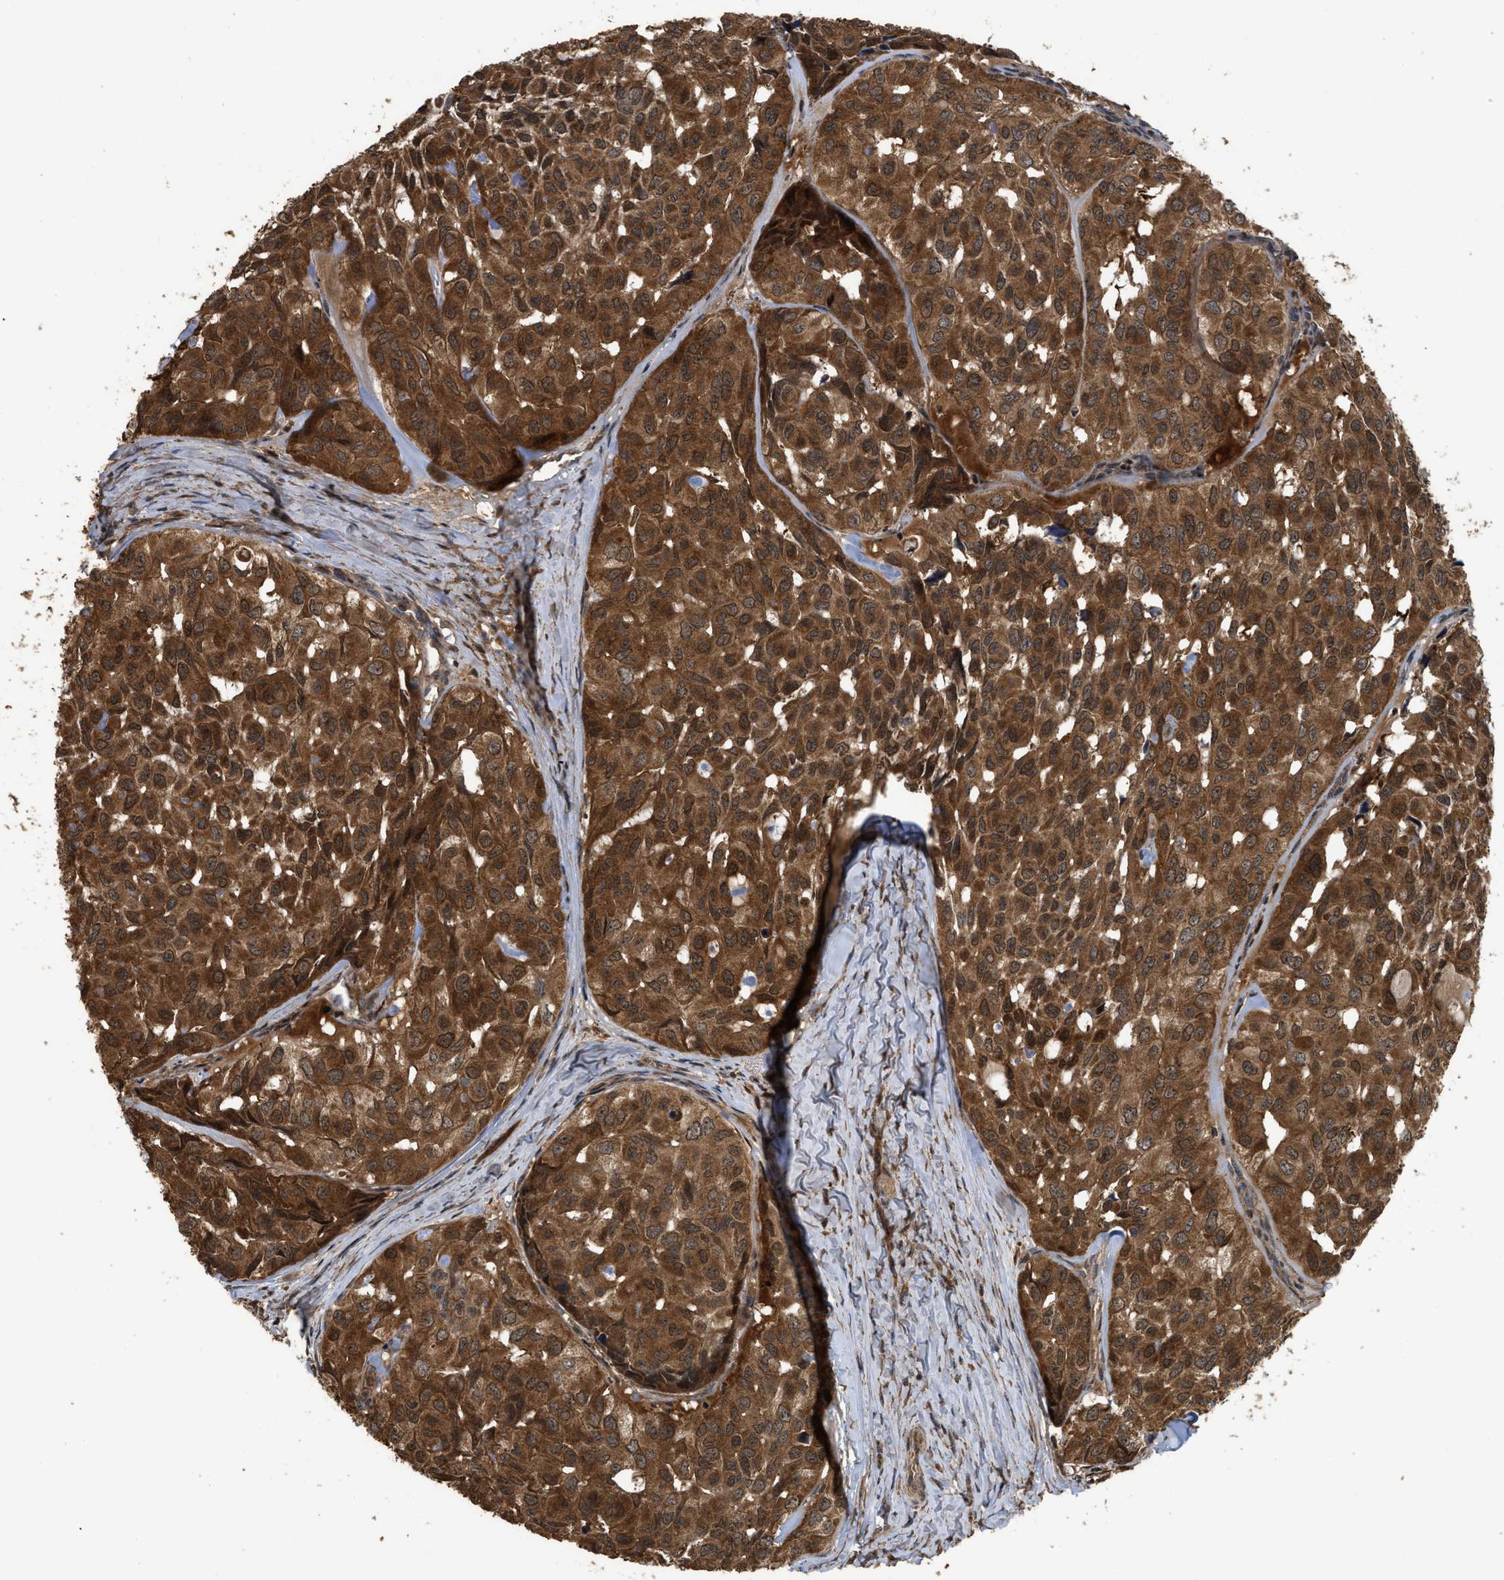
{"staining": {"intensity": "strong", "quantity": ">75%", "location": "cytoplasmic/membranous,nuclear"}, "tissue": "head and neck cancer", "cell_type": "Tumor cells", "image_type": "cancer", "snomed": [{"axis": "morphology", "description": "Adenocarcinoma, NOS"}, {"axis": "topography", "description": "Salivary gland, NOS"}, {"axis": "topography", "description": "Head-Neck"}], "caption": "Human head and neck adenocarcinoma stained with a protein marker displays strong staining in tumor cells.", "gene": "CBR3", "patient": {"sex": "female", "age": 76}}